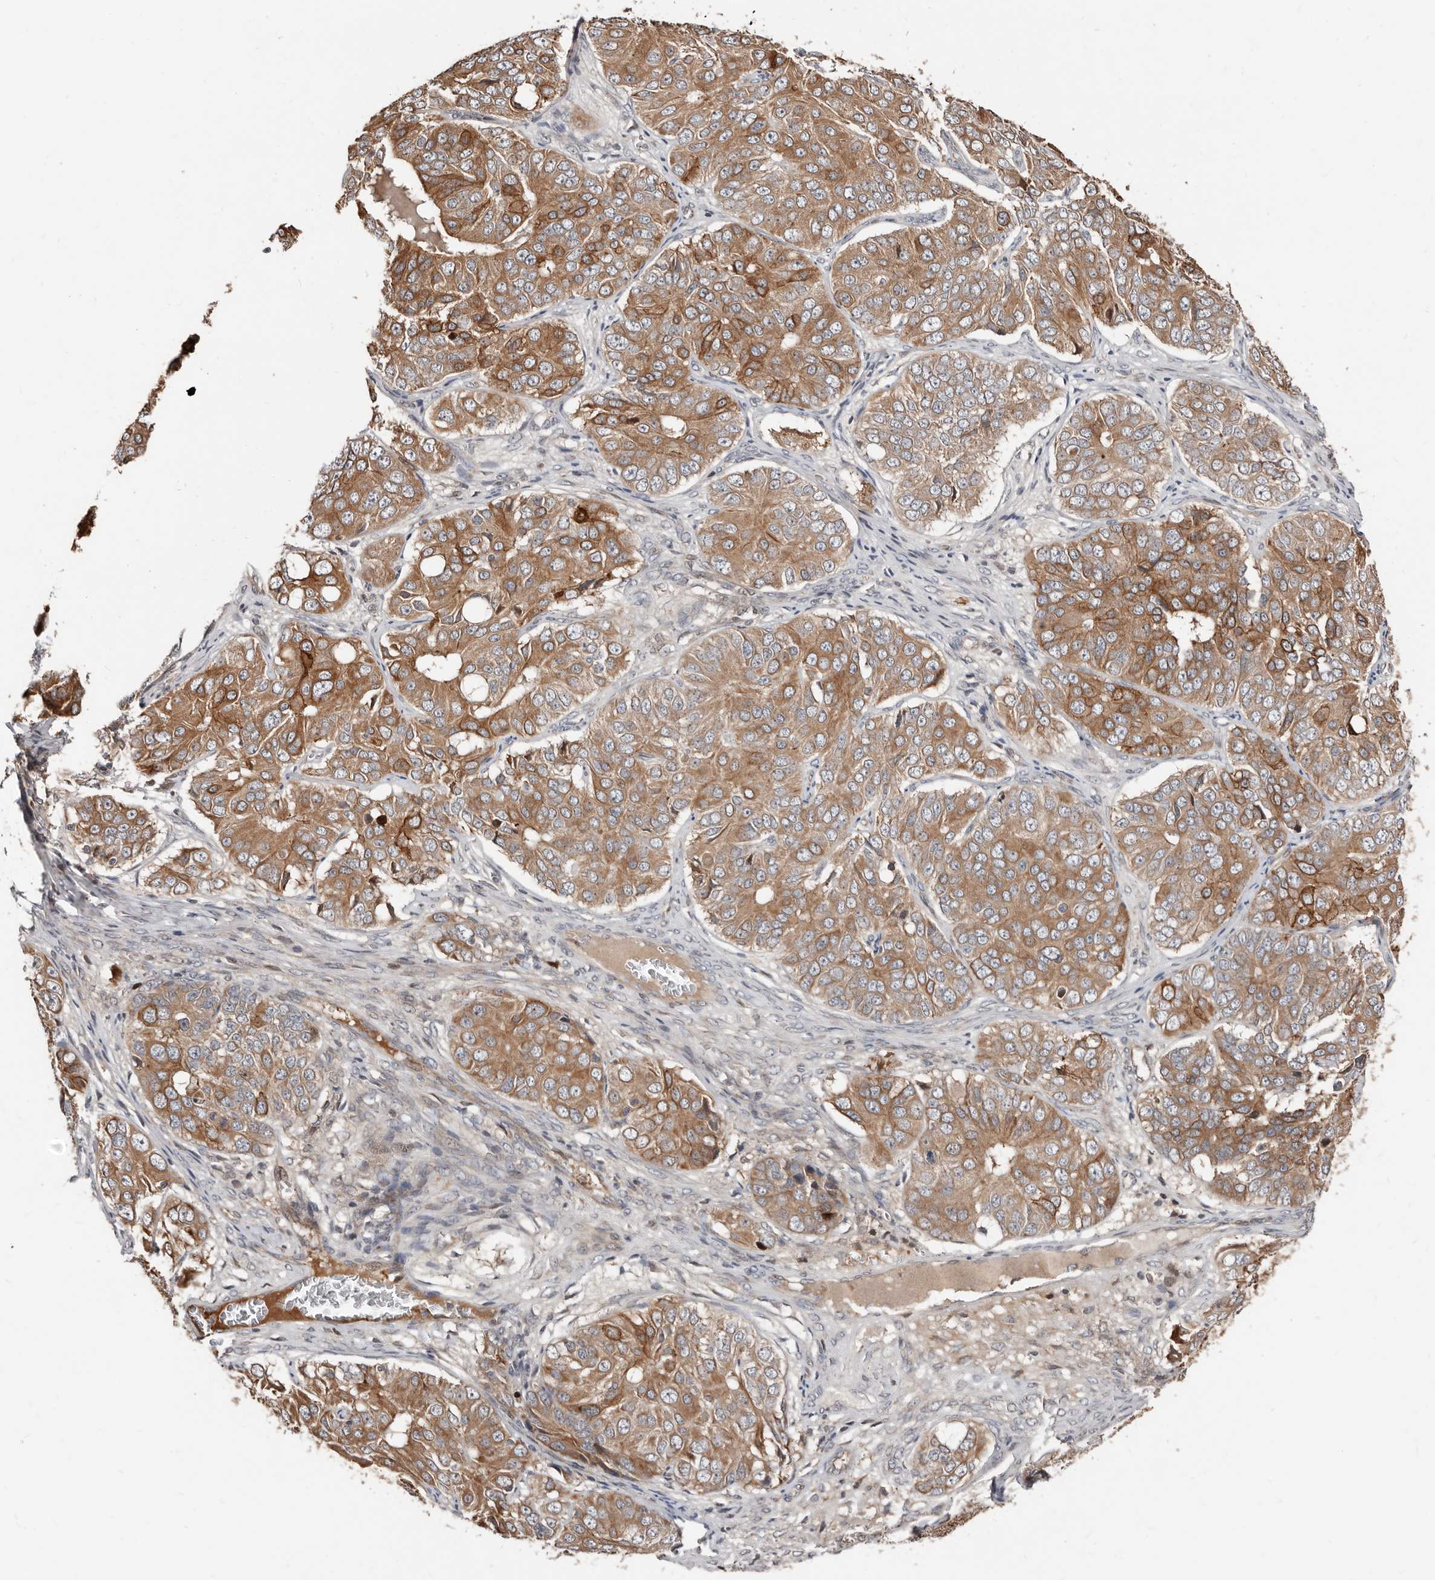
{"staining": {"intensity": "moderate", "quantity": ">75%", "location": "cytoplasmic/membranous"}, "tissue": "ovarian cancer", "cell_type": "Tumor cells", "image_type": "cancer", "snomed": [{"axis": "morphology", "description": "Carcinoma, endometroid"}, {"axis": "topography", "description": "Ovary"}], "caption": "IHC (DAB) staining of human ovarian cancer displays moderate cytoplasmic/membranous protein positivity in about >75% of tumor cells.", "gene": "SMYD4", "patient": {"sex": "female", "age": 51}}